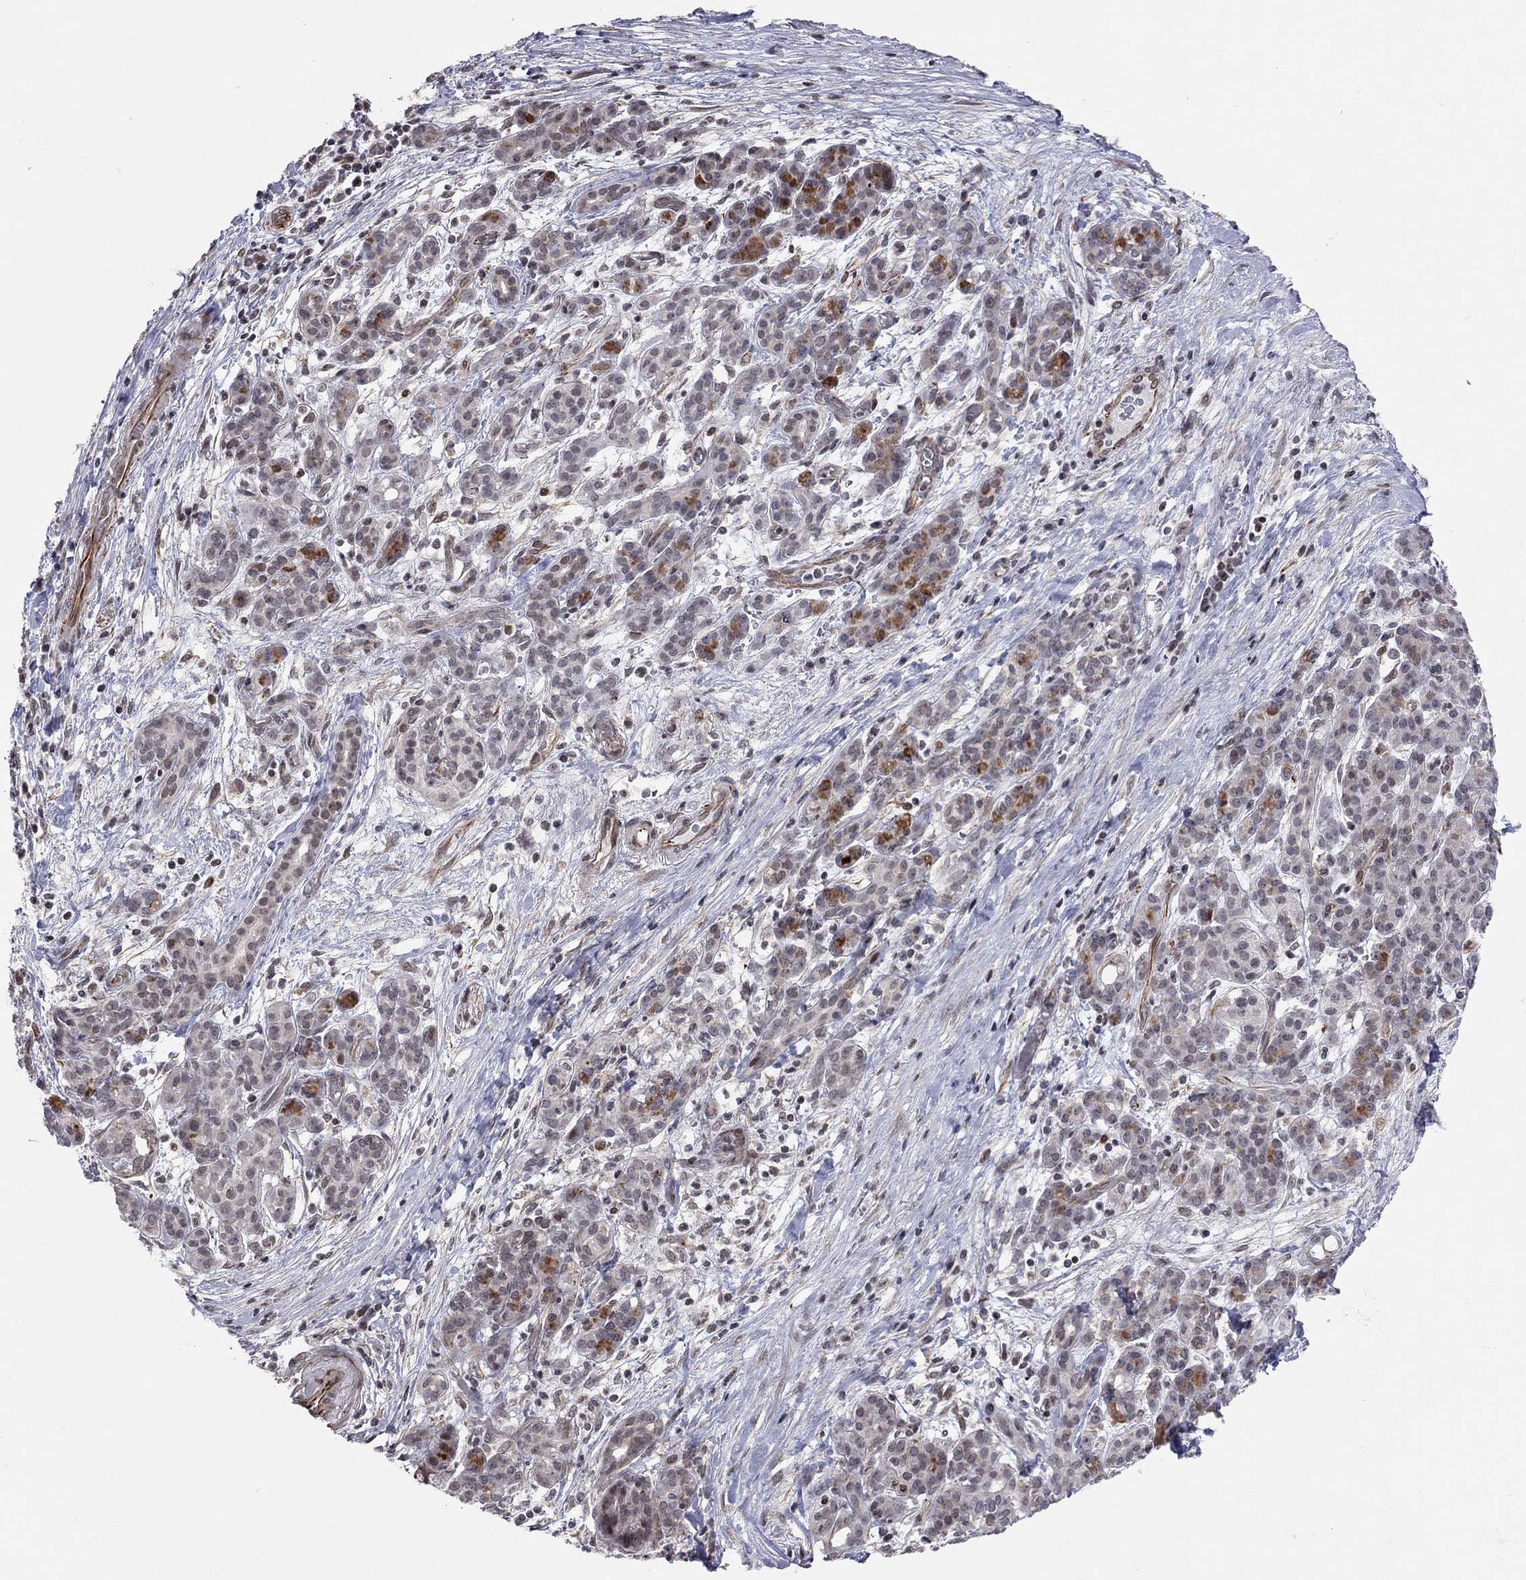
{"staining": {"intensity": "strong", "quantity": "<25%", "location": "cytoplasmic/membranous"}, "tissue": "pancreatic cancer", "cell_type": "Tumor cells", "image_type": "cancer", "snomed": [{"axis": "morphology", "description": "Adenocarcinoma, NOS"}, {"axis": "topography", "description": "Pancreas"}], "caption": "The photomicrograph displays immunohistochemical staining of pancreatic adenocarcinoma. There is strong cytoplasmic/membranous staining is identified in approximately <25% of tumor cells.", "gene": "MTNR1B", "patient": {"sex": "male", "age": 44}}